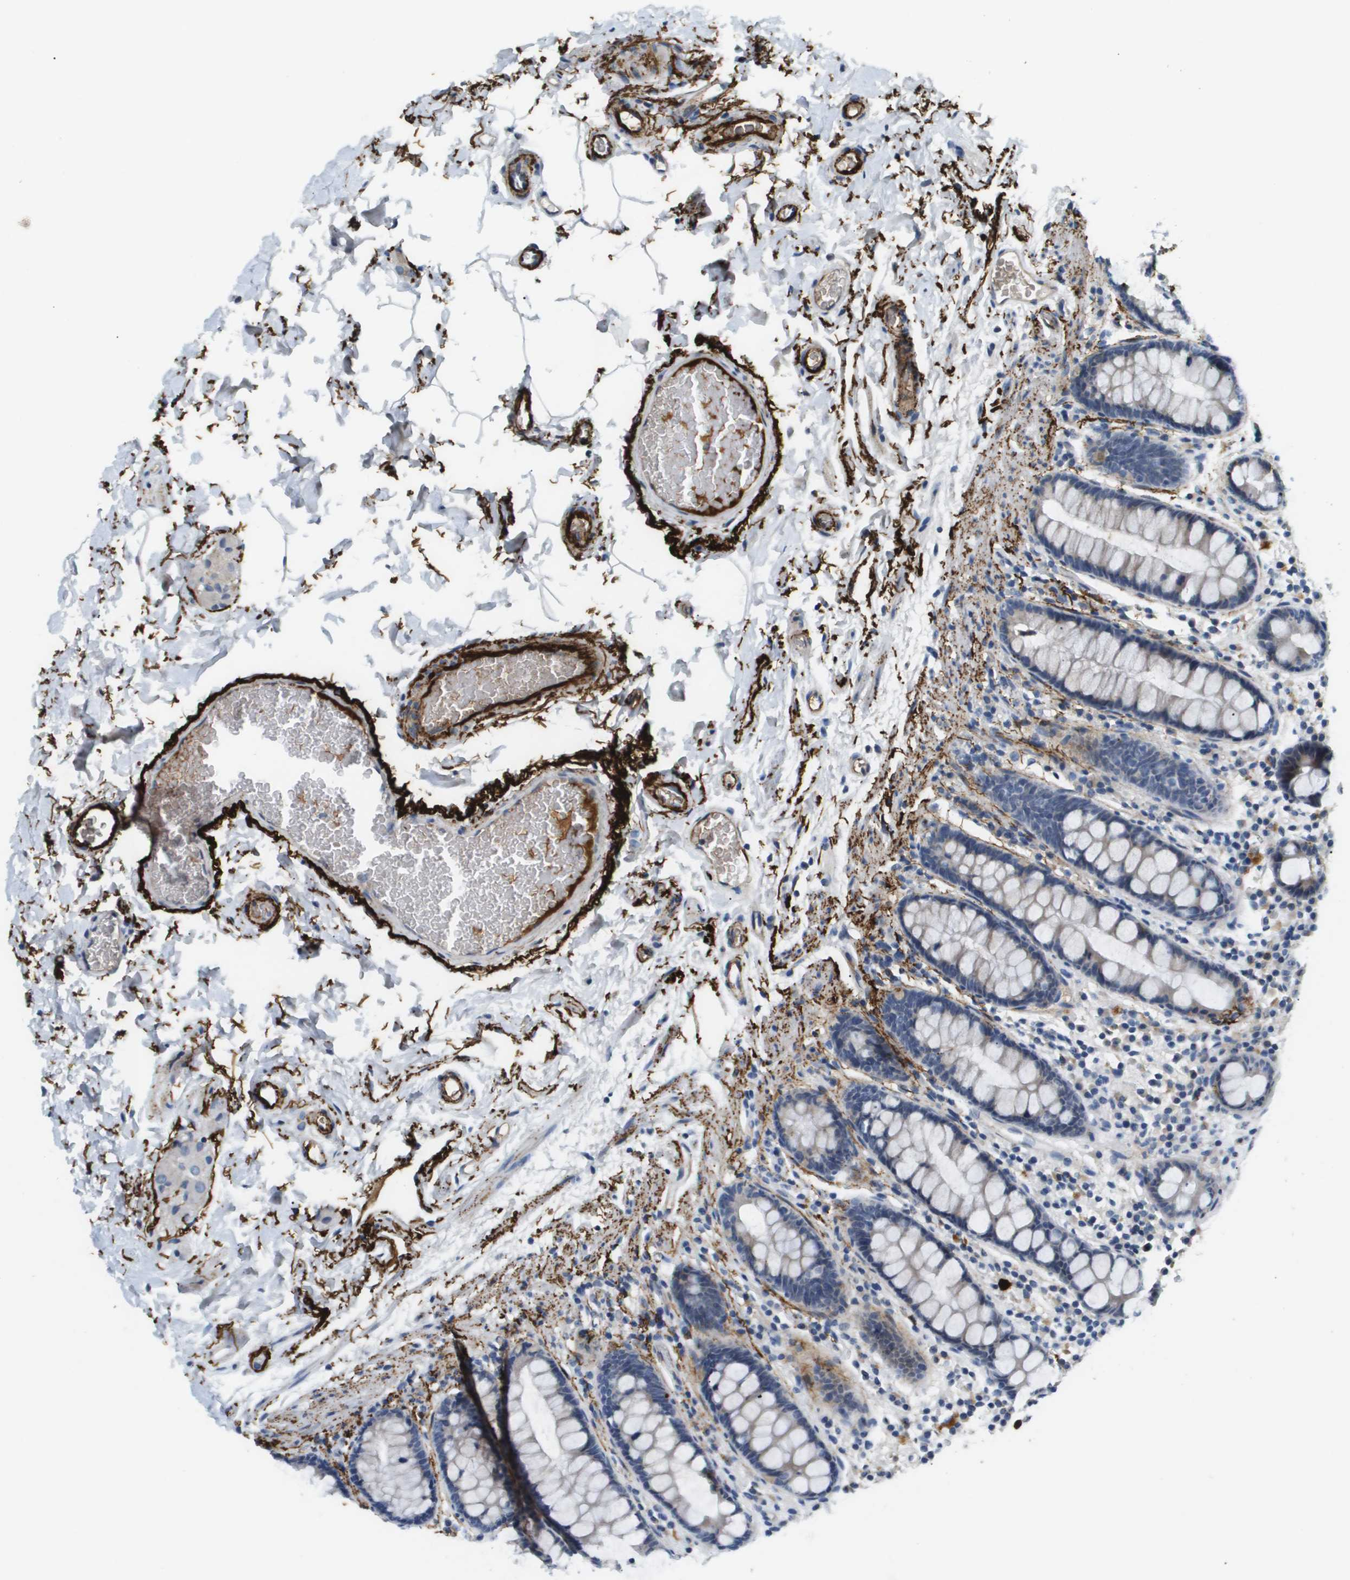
{"staining": {"intensity": "moderate", "quantity": ">75%", "location": "cytoplasmic/membranous"}, "tissue": "colon", "cell_type": "Endothelial cells", "image_type": "normal", "snomed": [{"axis": "morphology", "description": "Normal tissue, NOS"}, {"axis": "topography", "description": "Colon"}], "caption": "Protein analysis of unremarkable colon demonstrates moderate cytoplasmic/membranous staining in about >75% of endothelial cells. (brown staining indicates protein expression, while blue staining denotes nuclei).", "gene": "VTN", "patient": {"sex": "female", "age": 80}}